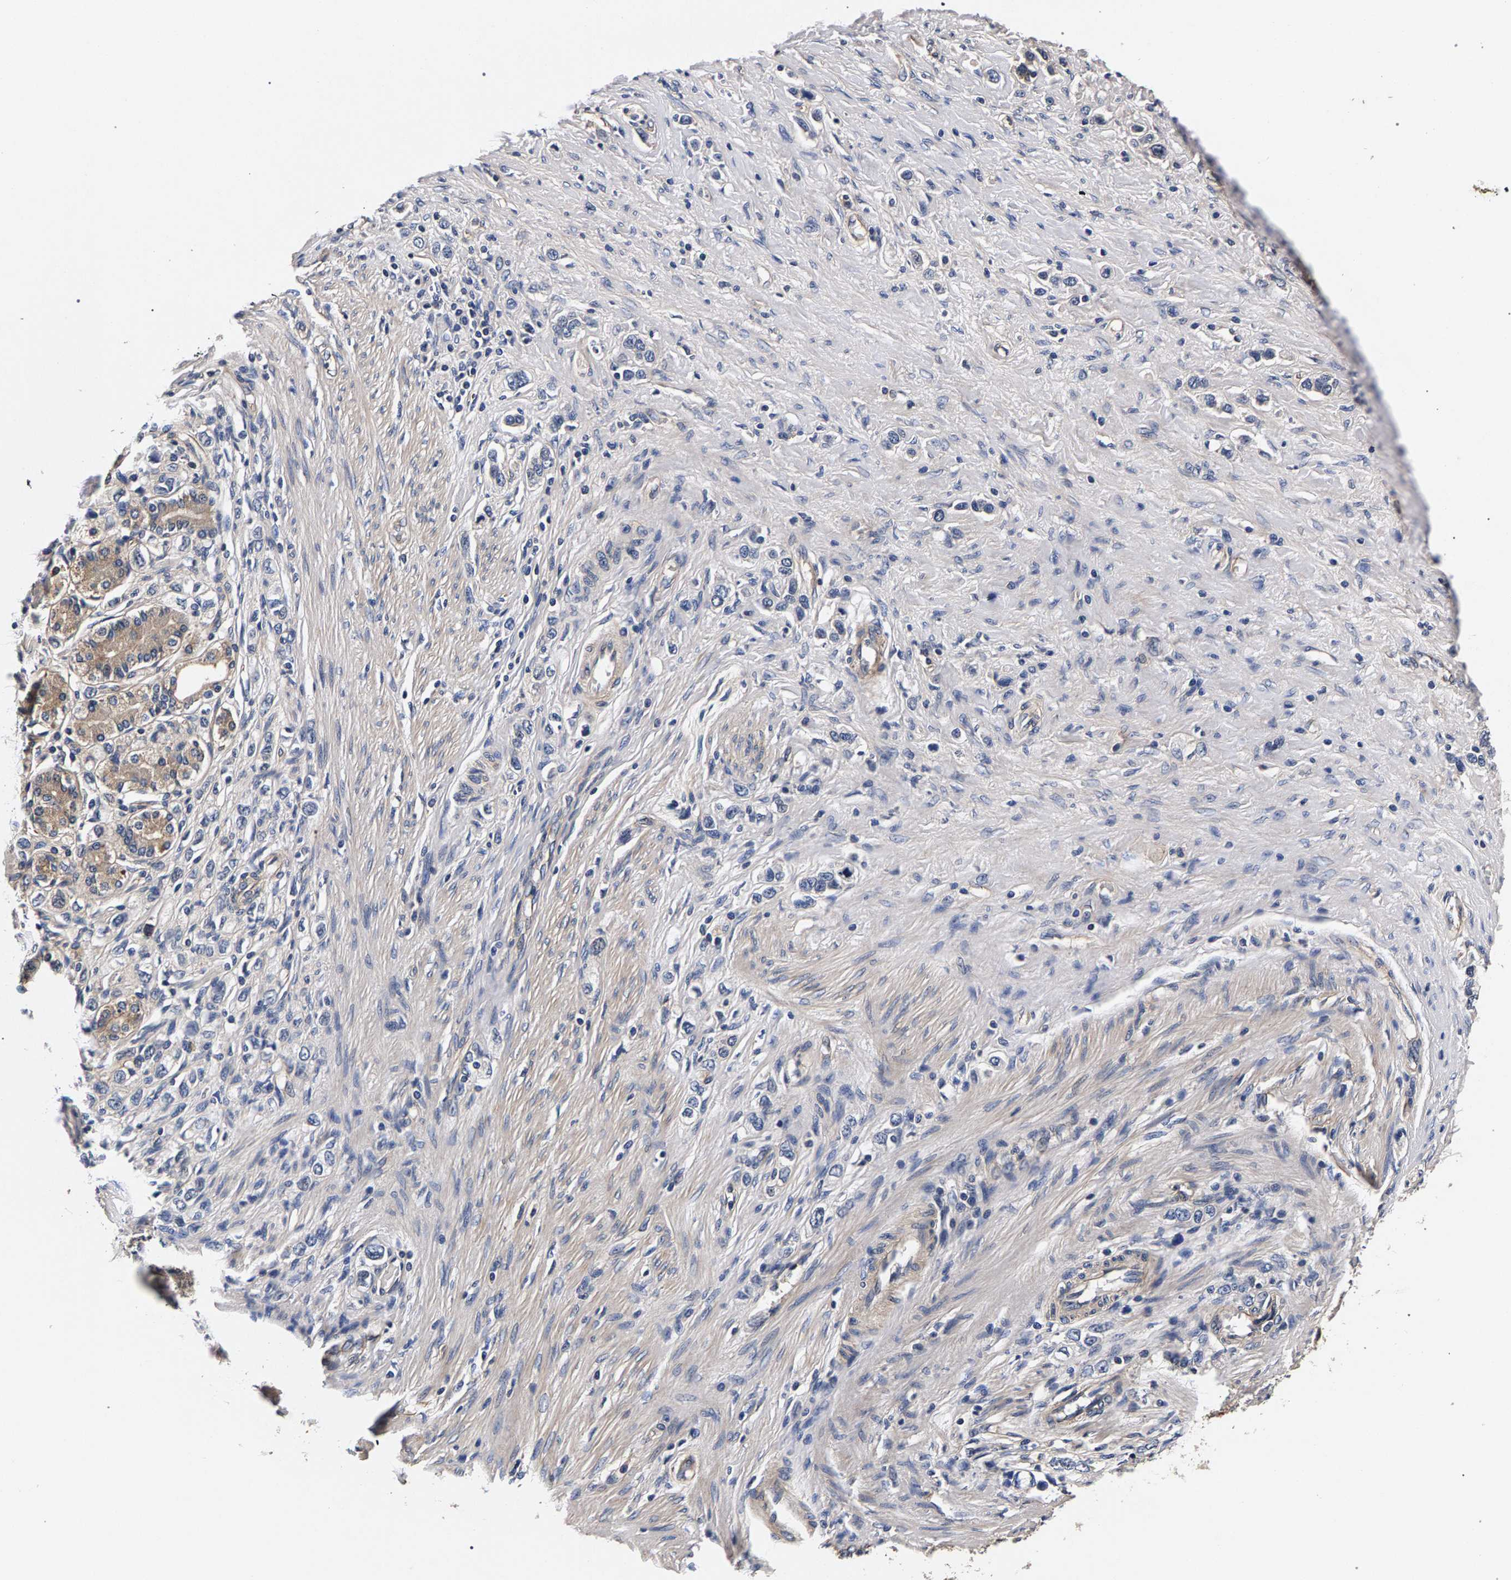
{"staining": {"intensity": "negative", "quantity": "none", "location": "none"}, "tissue": "stomach cancer", "cell_type": "Tumor cells", "image_type": "cancer", "snomed": [{"axis": "morphology", "description": "Adenocarcinoma, NOS"}, {"axis": "topography", "description": "Stomach"}], "caption": "The immunohistochemistry (IHC) photomicrograph has no significant positivity in tumor cells of stomach cancer (adenocarcinoma) tissue.", "gene": "MARCHF7", "patient": {"sex": "female", "age": 65}}